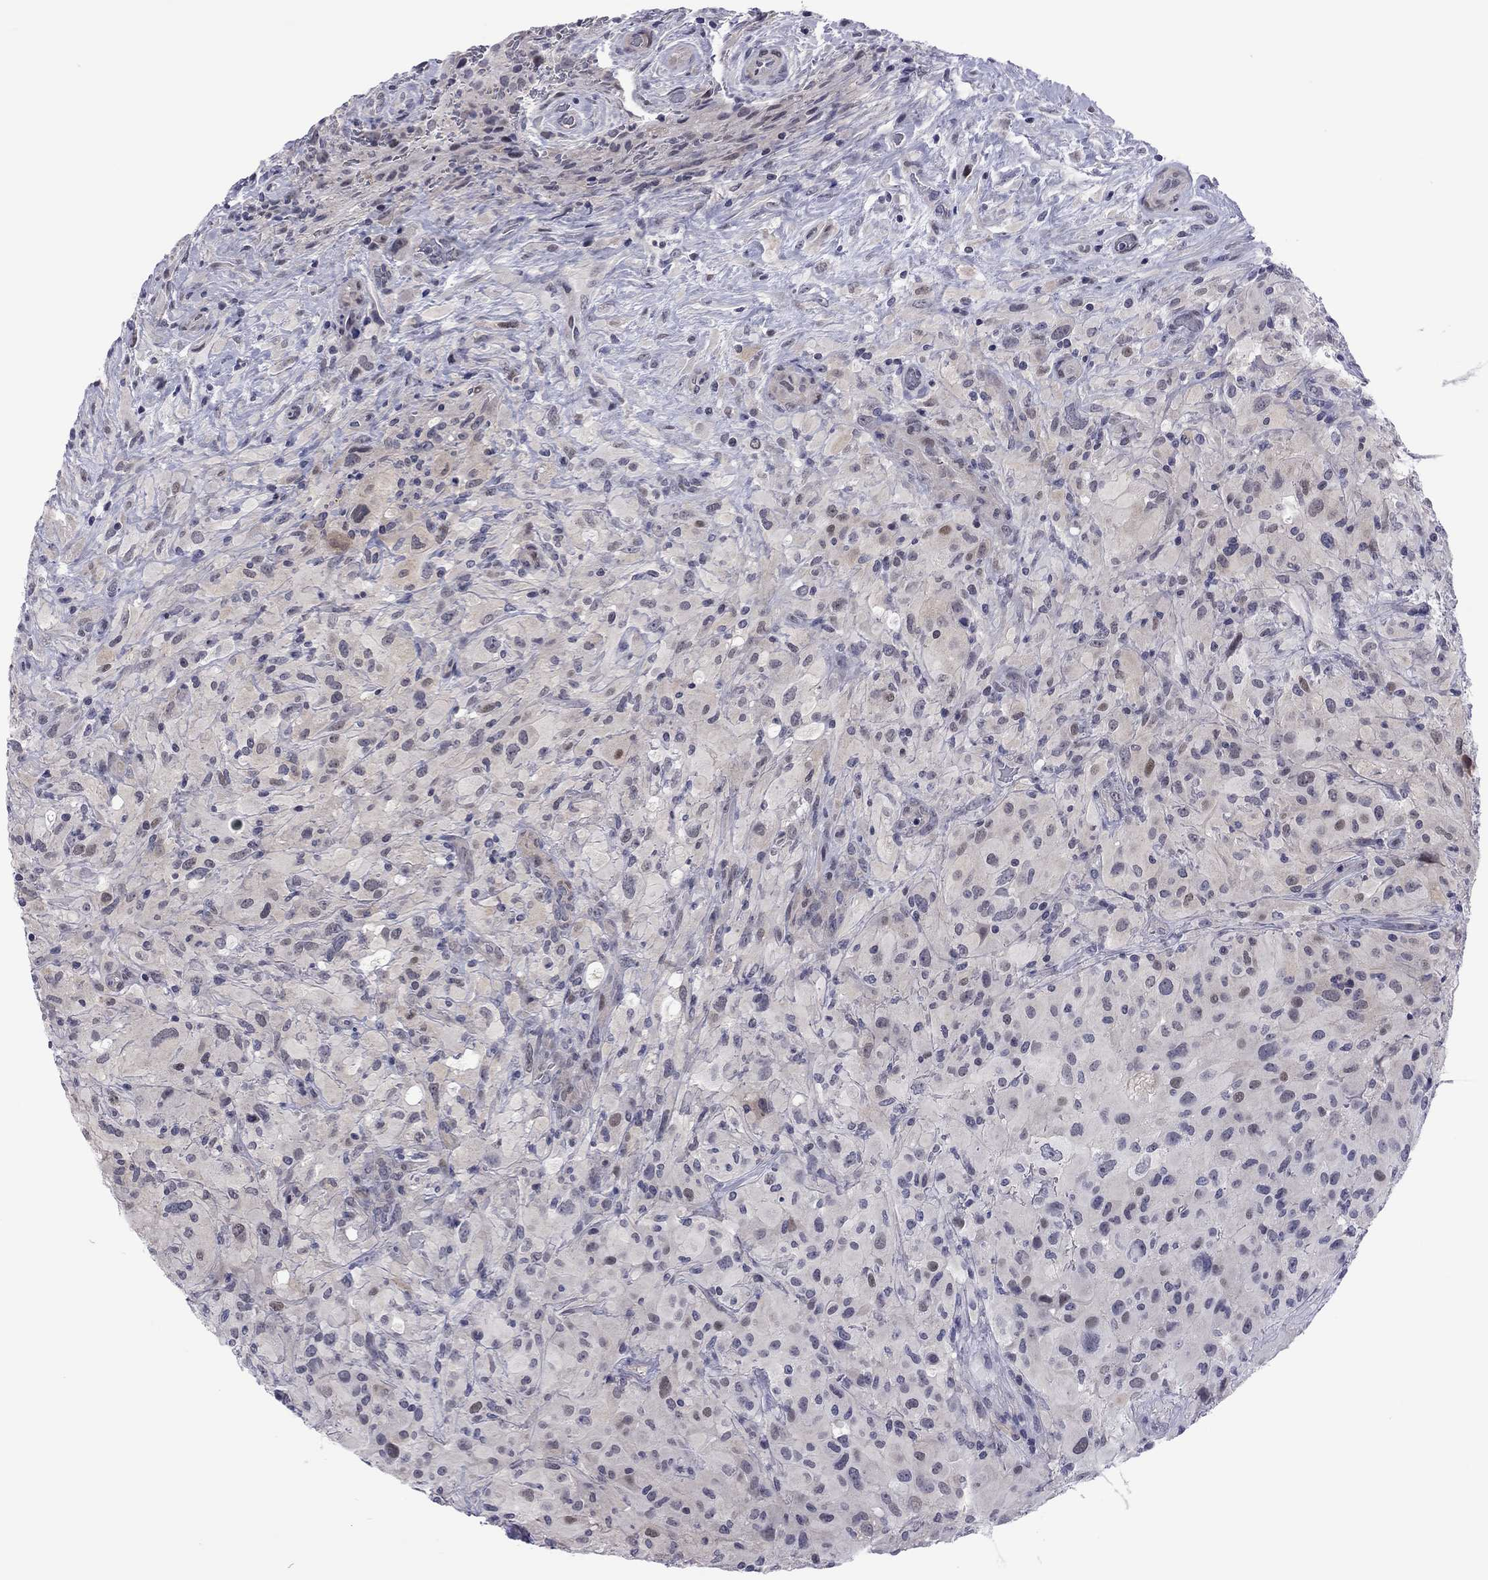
{"staining": {"intensity": "negative", "quantity": "none", "location": "none"}, "tissue": "glioma", "cell_type": "Tumor cells", "image_type": "cancer", "snomed": [{"axis": "morphology", "description": "Glioma, malignant, High grade"}, {"axis": "topography", "description": "Cerebral cortex"}], "caption": "An IHC histopathology image of malignant high-grade glioma is shown. There is no staining in tumor cells of malignant high-grade glioma. Brightfield microscopy of immunohistochemistry (IHC) stained with DAB (3,3'-diaminobenzidine) (brown) and hematoxylin (blue), captured at high magnification.", "gene": "POU5F2", "patient": {"sex": "male", "age": 35}}